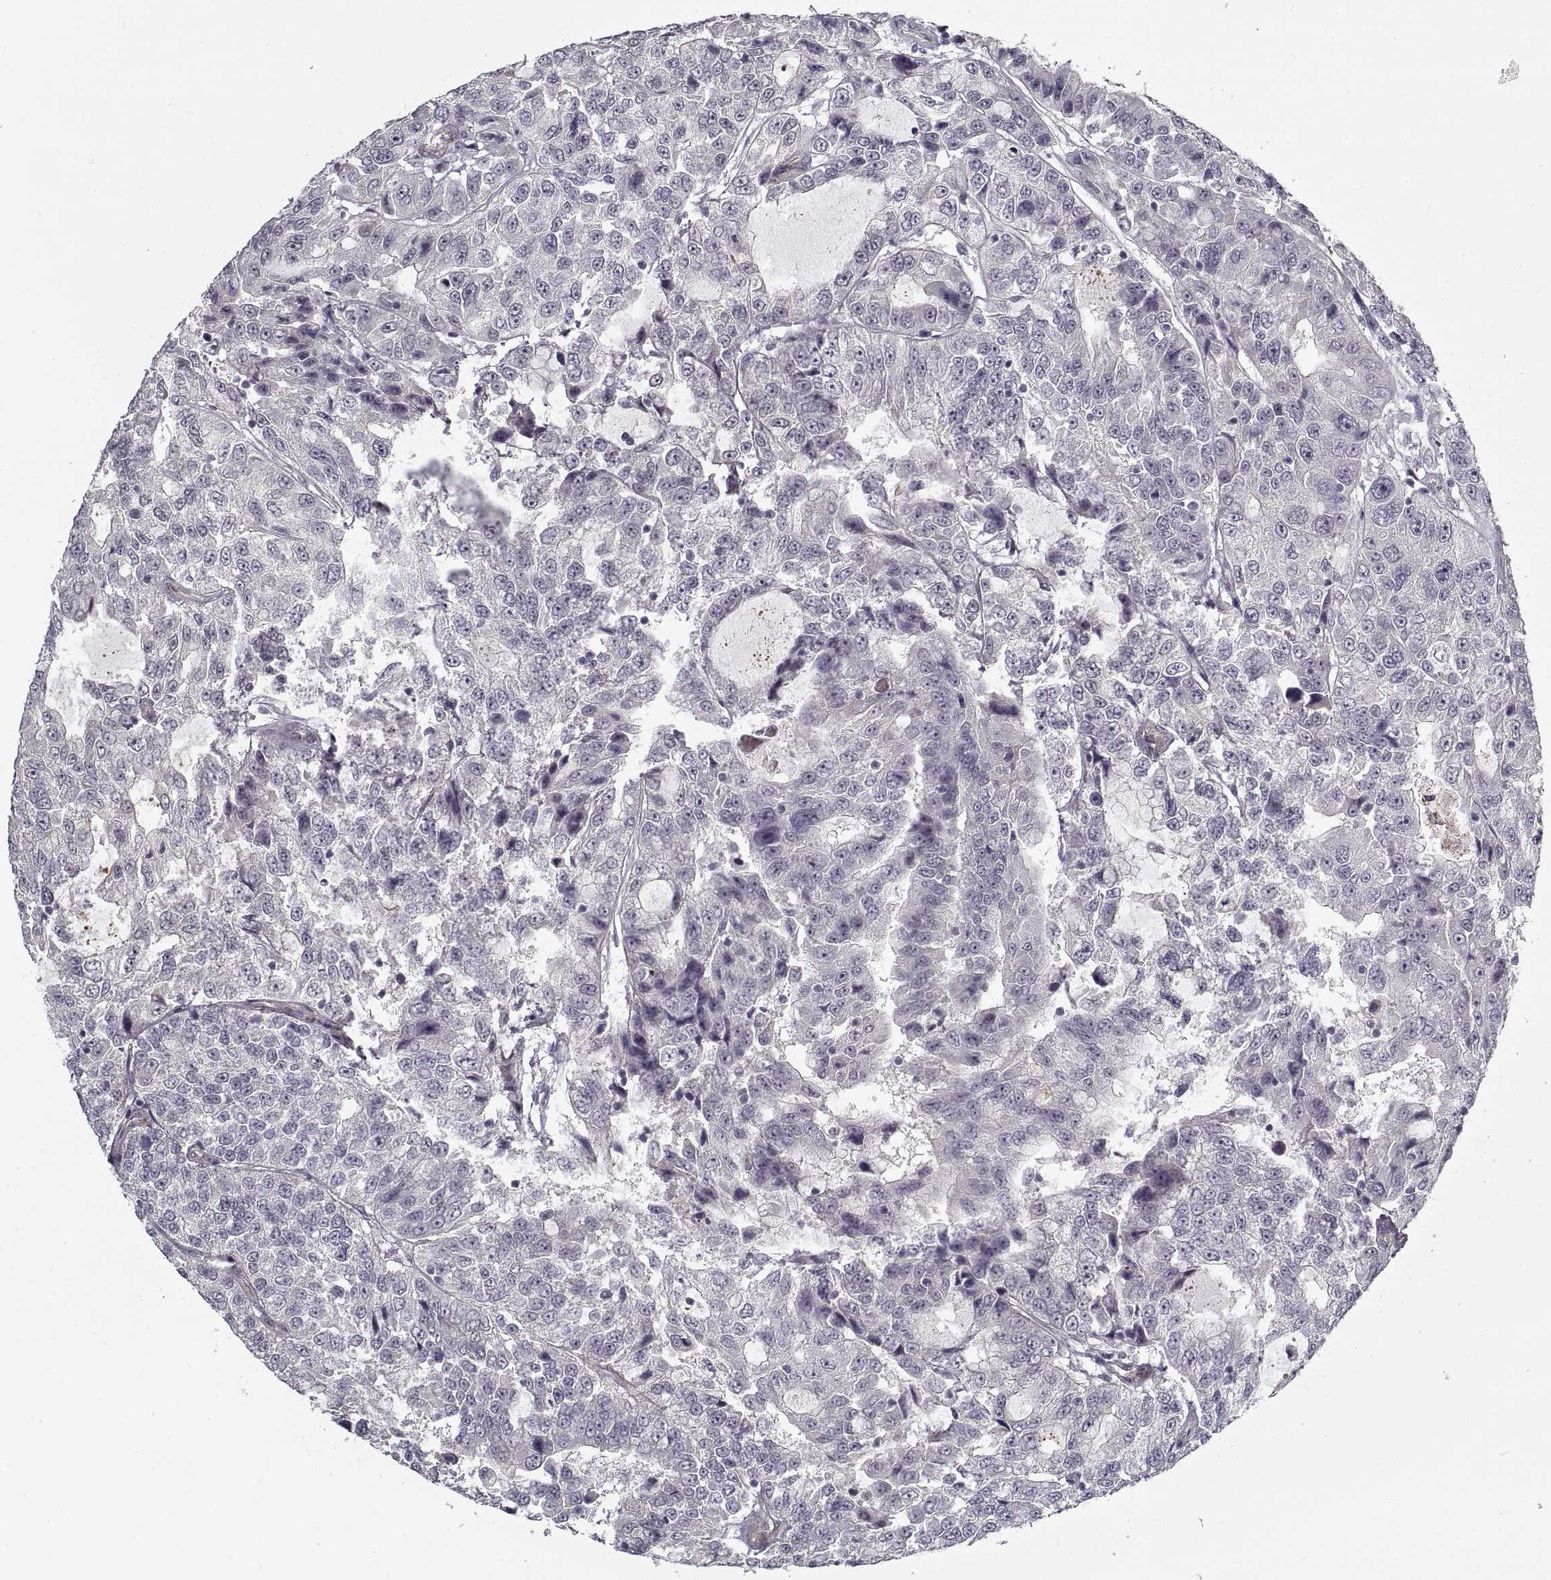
{"staining": {"intensity": "negative", "quantity": "none", "location": "none"}, "tissue": "urothelial cancer", "cell_type": "Tumor cells", "image_type": "cancer", "snomed": [{"axis": "morphology", "description": "Urothelial carcinoma, NOS"}, {"axis": "morphology", "description": "Urothelial carcinoma, High grade"}, {"axis": "topography", "description": "Urinary bladder"}], "caption": "The micrograph shows no significant staining in tumor cells of transitional cell carcinoma.", "gene": "LAMB2", "patient": {"sex": "female", "age": 73}}